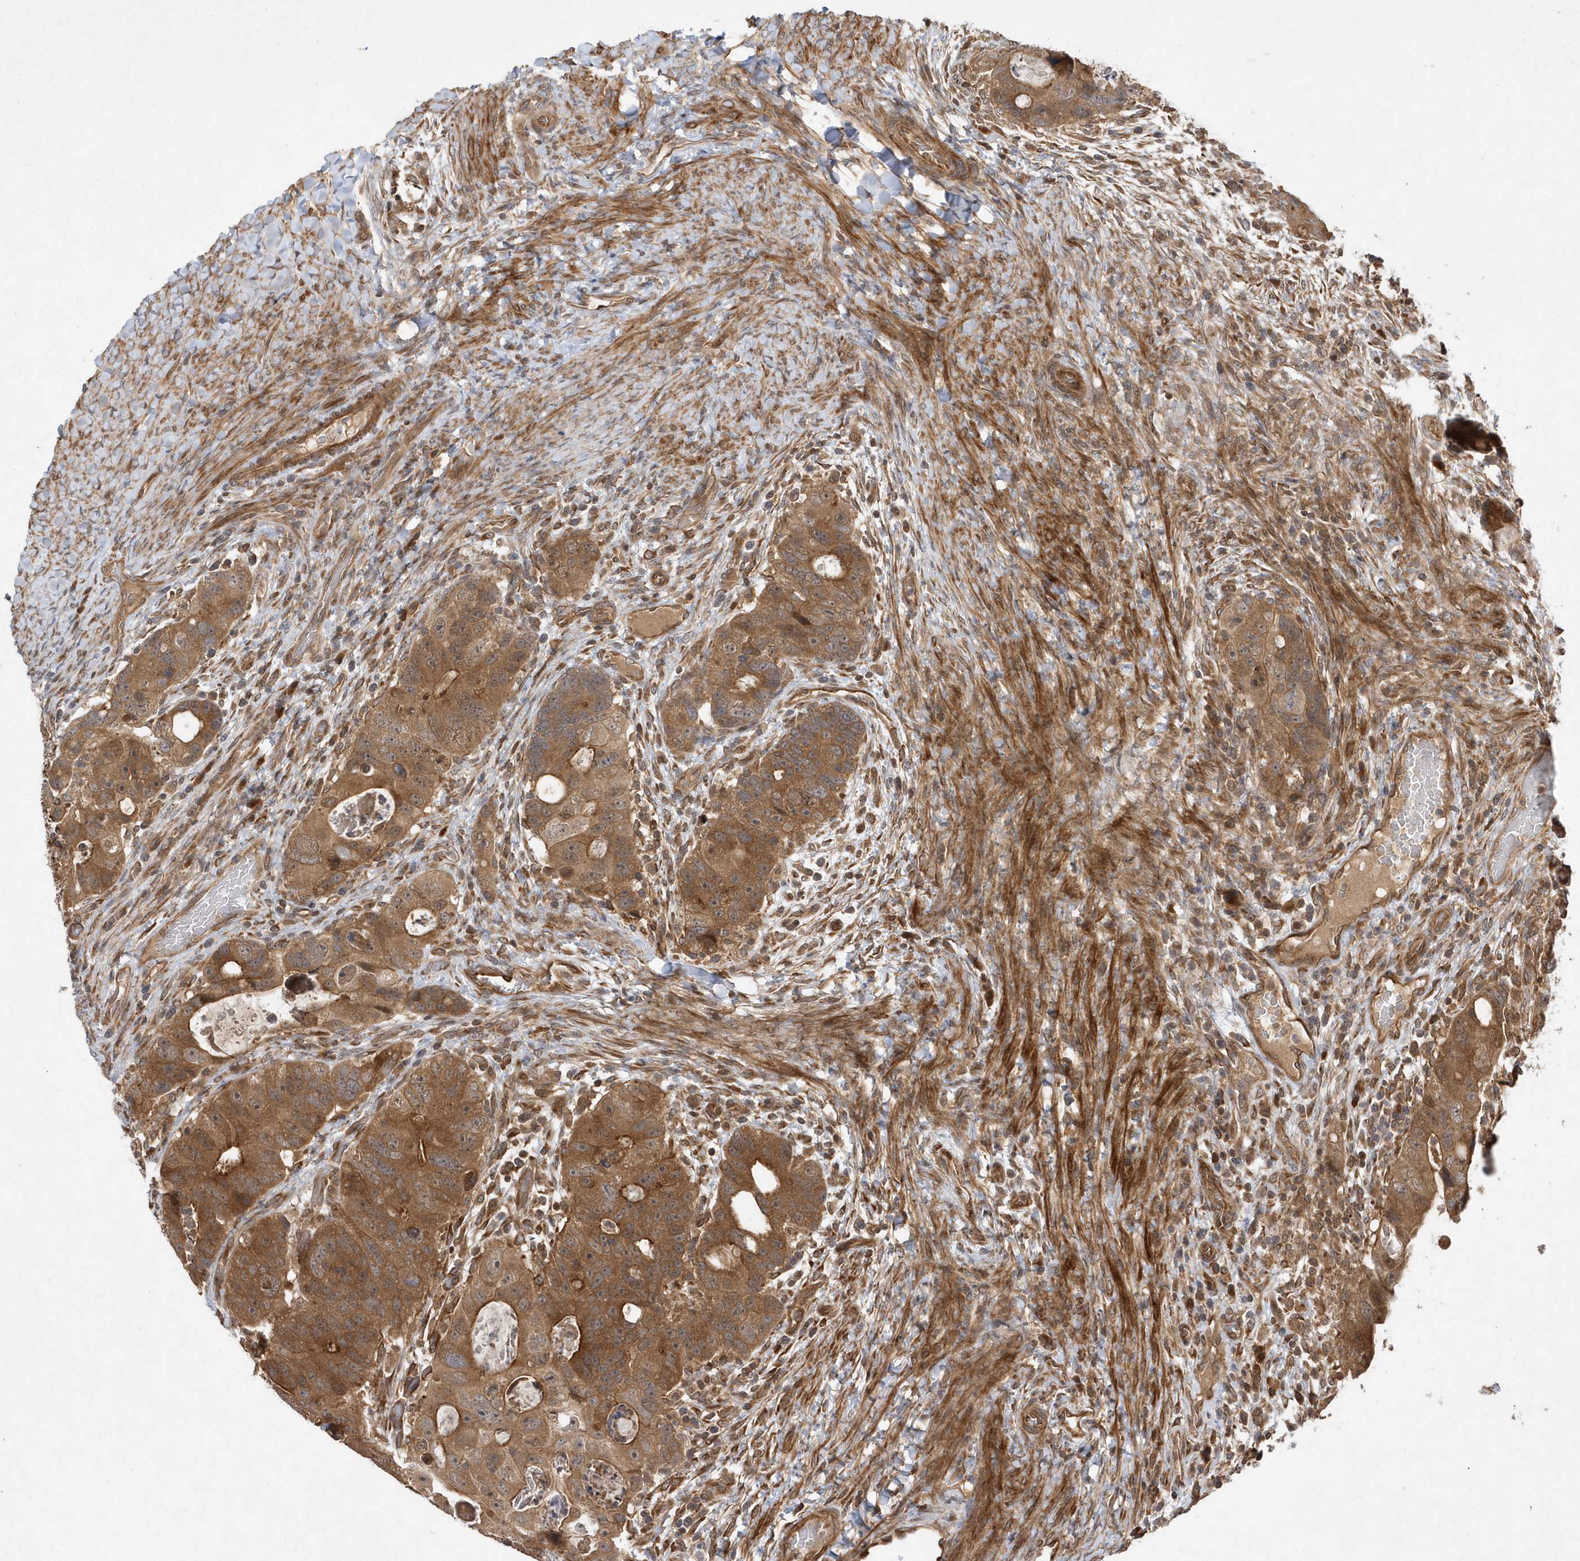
{"staining": {"intensity": "moderate", "quantity": ">75%", "location": "cytoplasmic/membranous"}, "tissue": "colorectal cancer", "cell_type": "Tumor cells", "image_type": "cancer", "snomed": [{"axis": "morphology", "description": "Adenocarcinoma, NOS"}, {"axis": "topography", "description": "Rectum"}], "caption": "DAB (3,3'-diaminobenzidine) immunohistochemical staining of adenocarcinoma (colorectal) displays moderate cytoplasmic/membranous protein expression in about >75% of tumor cells. The staining was performed using DAB, with brown indicating positive protein expression. Nuclei are stained blue with hematoxylin.", "gene": "GFM2", "patient": {"sex": "male", "age": 59}}